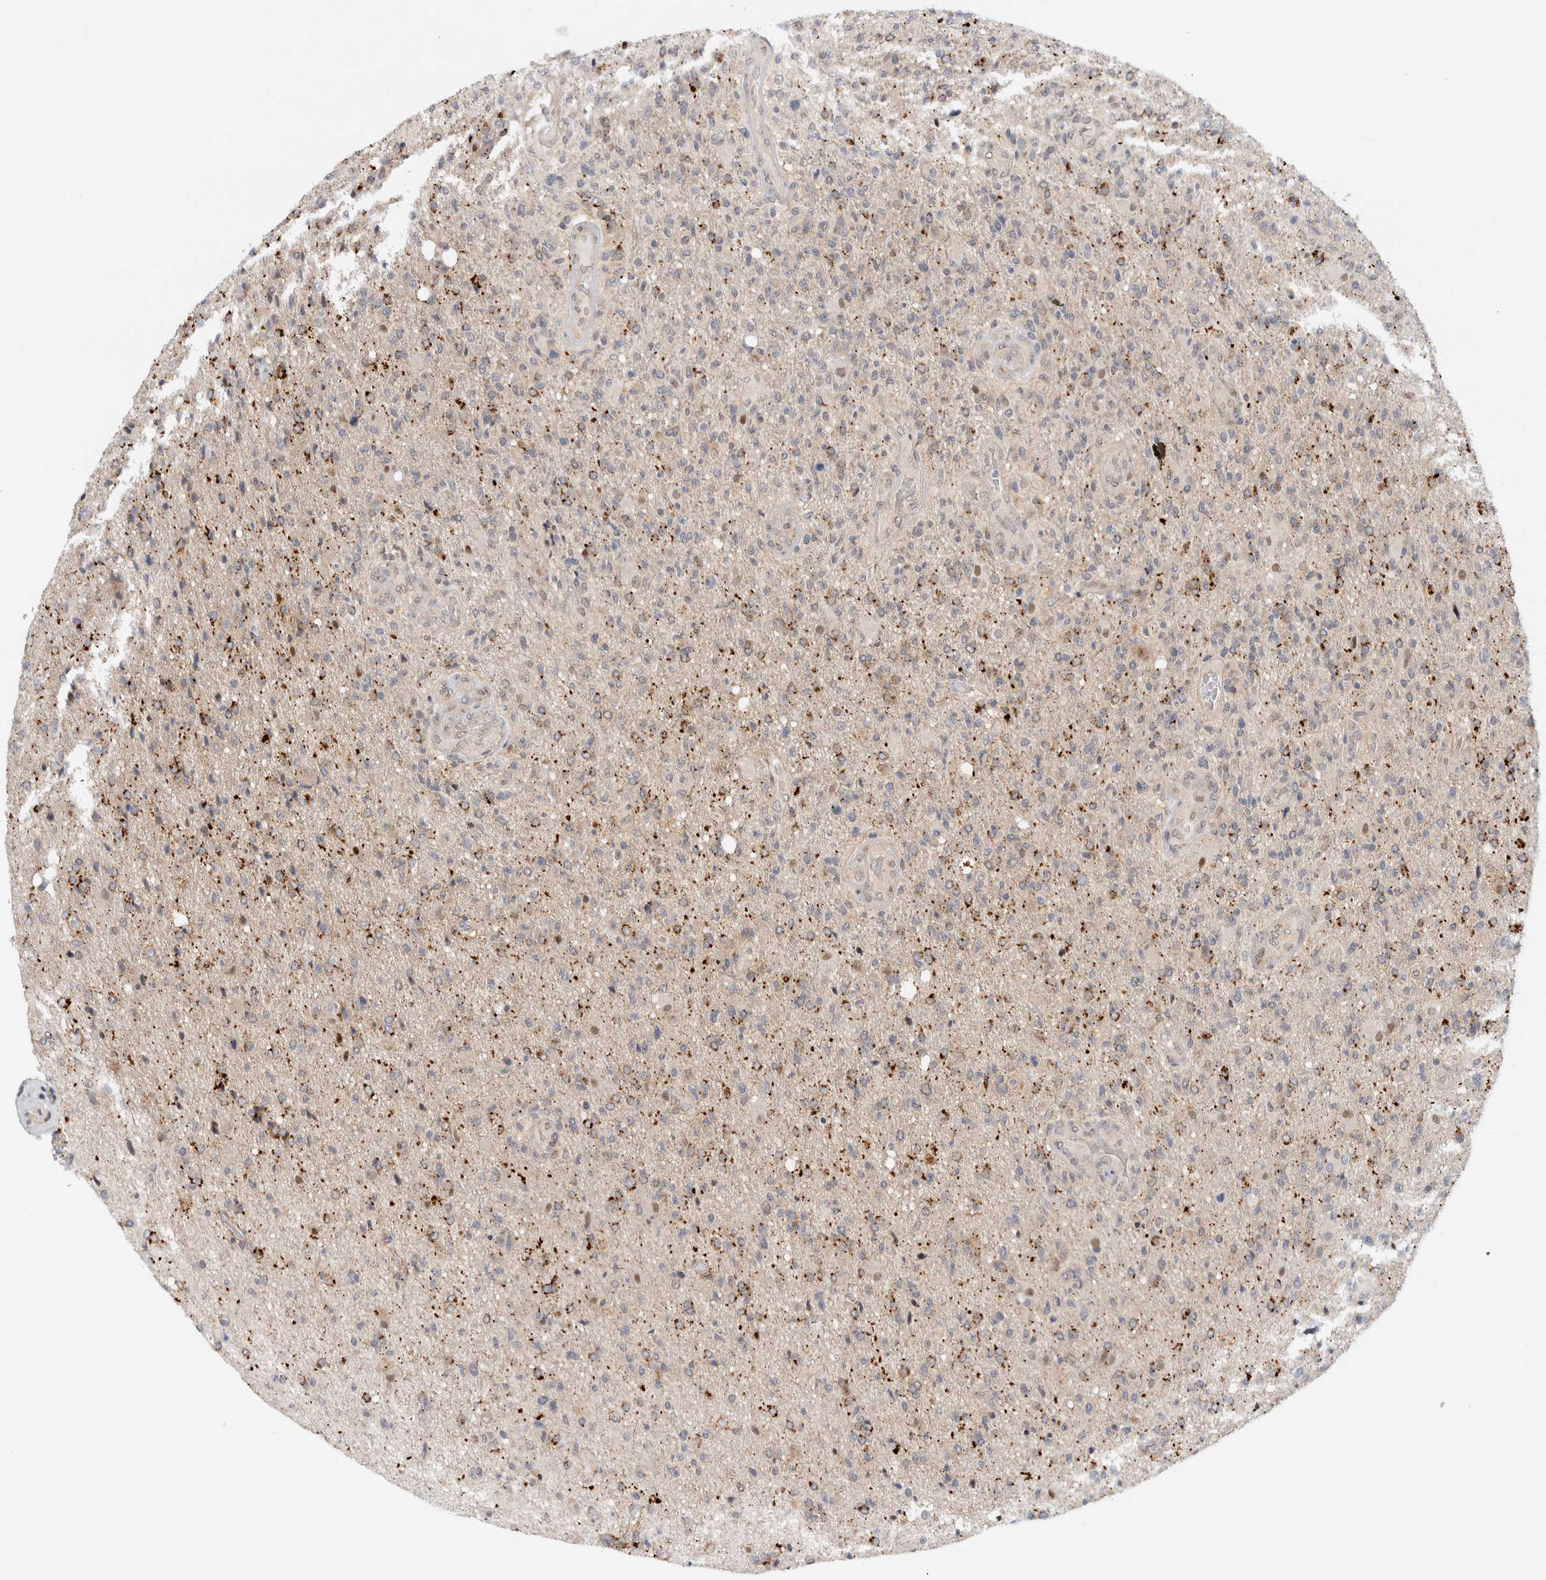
{"staining": {"intensity": "weak", "quantity": "<25%", "location": "cytoplasmic/membranous"}, "tissue": "glioma", "cell_type": "Tumor cells", "image_type": "cancer", "snomed": [{"axis": "morphology", "description": "Glioma, malignant, High grade"}, {"axis": "topography", "description": "Brain"}], "caption": "This image is of glioma stained with IHC to label a protein in brown with the nuclei are counter-stained blue. There is no positivity in tumor cells.", "gene": "NCR3LG1", "patient": {"sex": "male", "age": 72}}